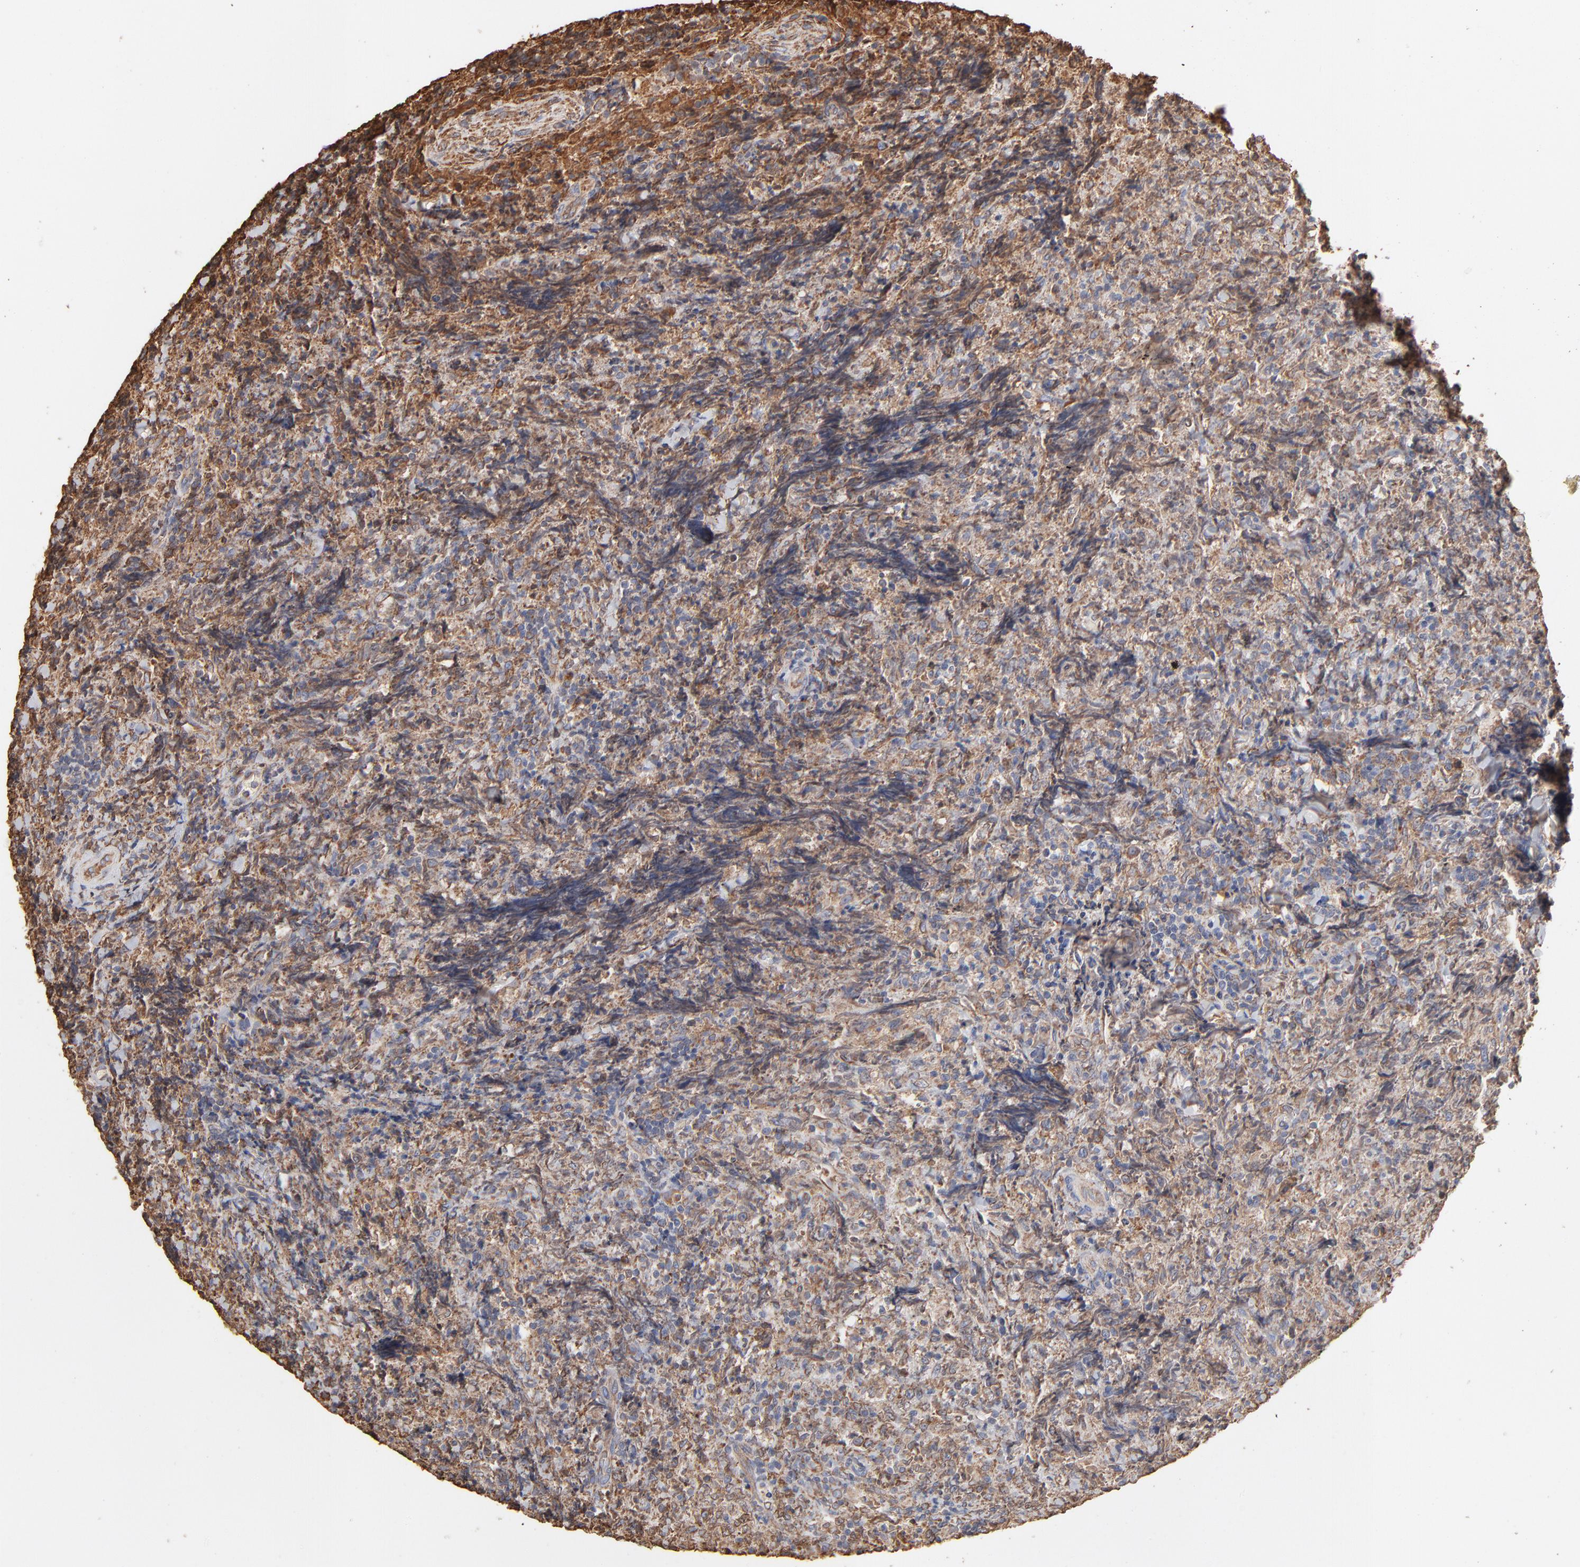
{"staining": {"intensity": "weak", "quantity": ">75%", "location": "cytoplasmic/membranous"}, "tissue": "lymphoma", "cell_type": "Tumor cells", "image_type": "cancer", "snomed": [{"axis": "morphology", "description": "Malignant lymphoma, non-Hodgkin's type, High grade"}, {"axis": "topography", "description": "Tonsil"}], "caption": "There is low levels of weak cytoplasmic/membranous positivity in tumor cells of lymphoma, as demonstrated by immunohistochemical staining (brown color).", "gene": "PDIA3", "patient": {"sex": "female", "age": 36}}